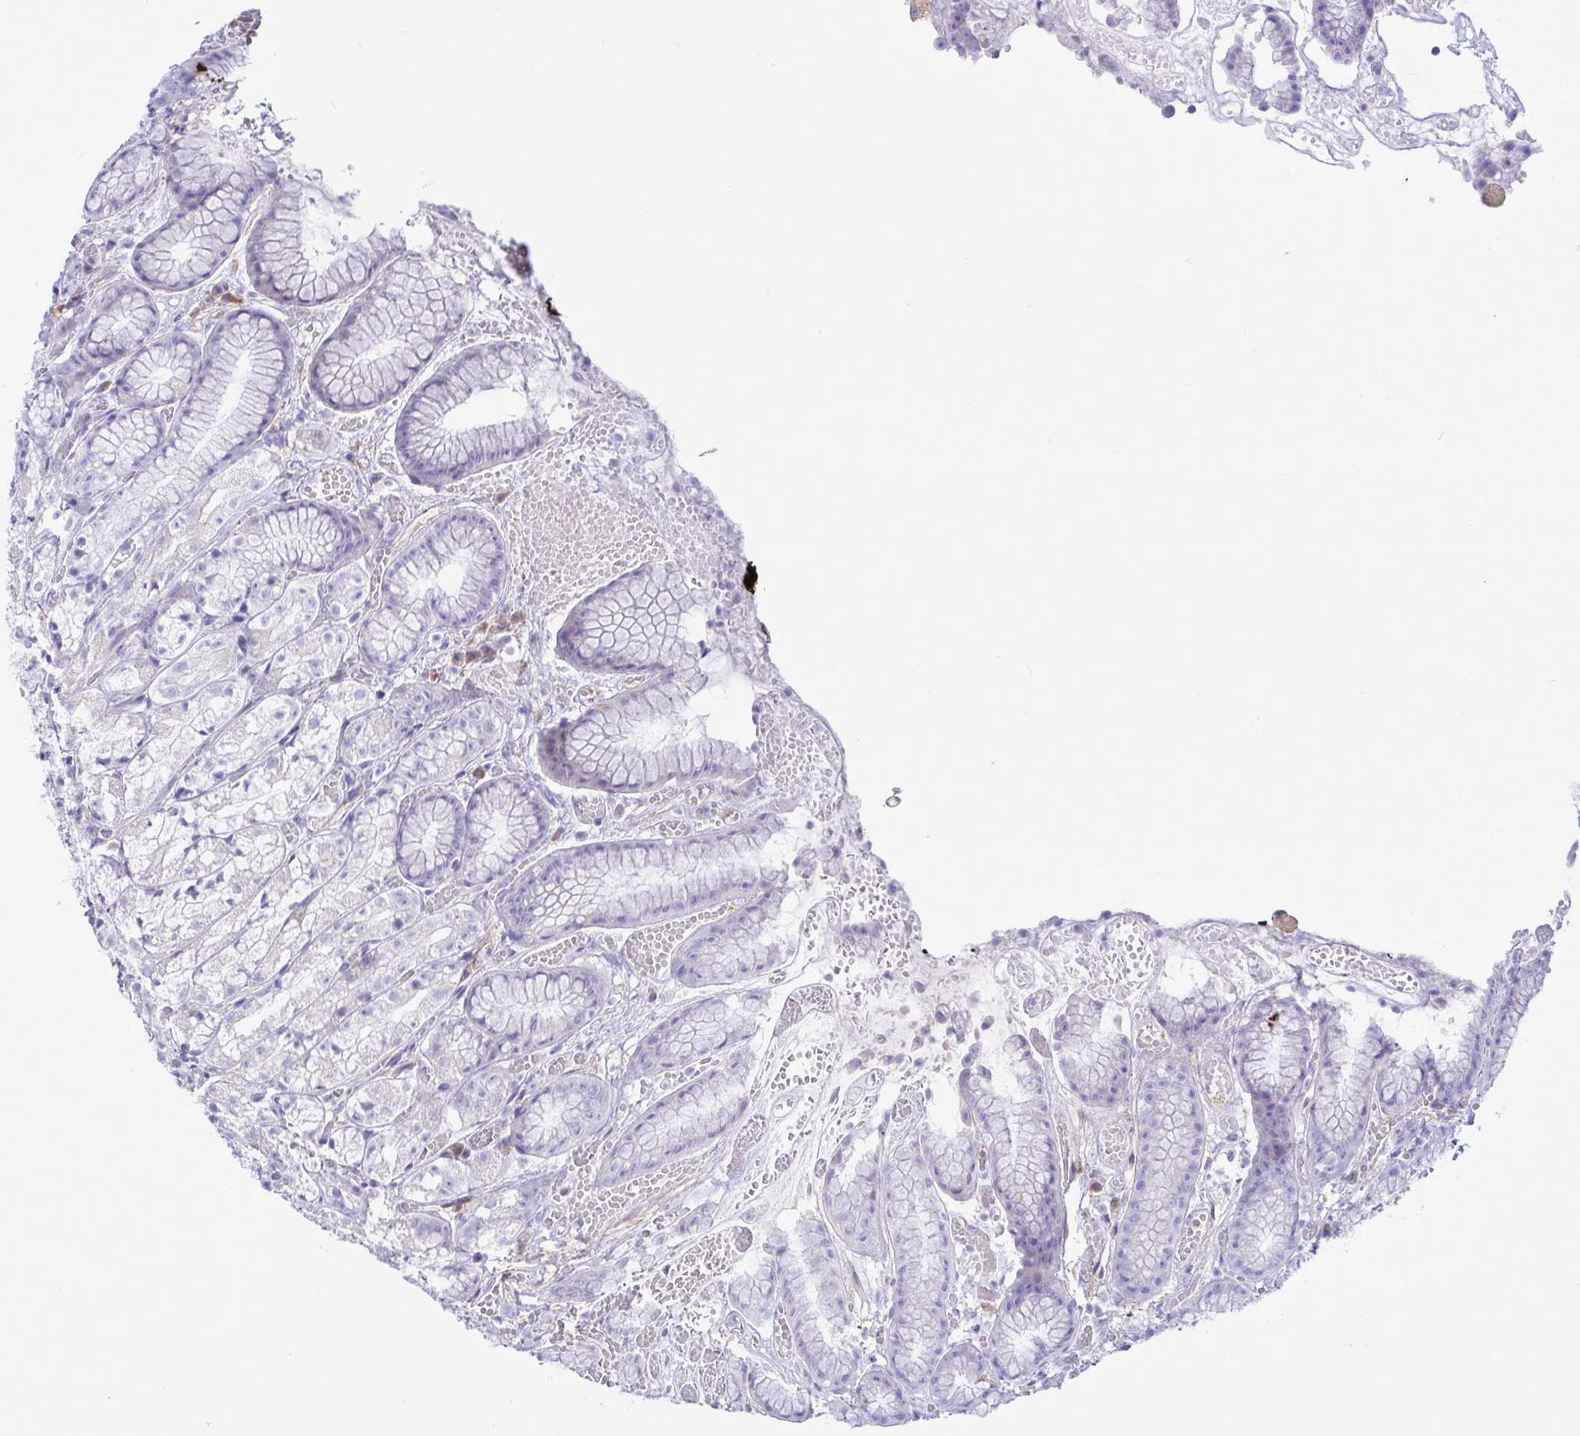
{"staining": {"intensity": "negative", "quantity": "none", "location": "none"}, "tissue": "stomach", "cell_type": "Glandular cells", "image_type": "normal", "snomed": [{"axis": "morphology", "description": "Normal tissue, NOS"}, {"axis": "topography", "description": "Smooth muscle"}, {"axis": "topography", "description": "Stomach"}], "caption": "Glandular cells show no significant protein positivity in normal stomach. (Stains: DAB (3,3'-diaminobenzidine) immunohistochemistry with hematoxylin counter stain, Microscopy: brightfield microscopy at high magnification).", "gene": "FAM86B1", "patient": {"sex": "male", "age": 70}}